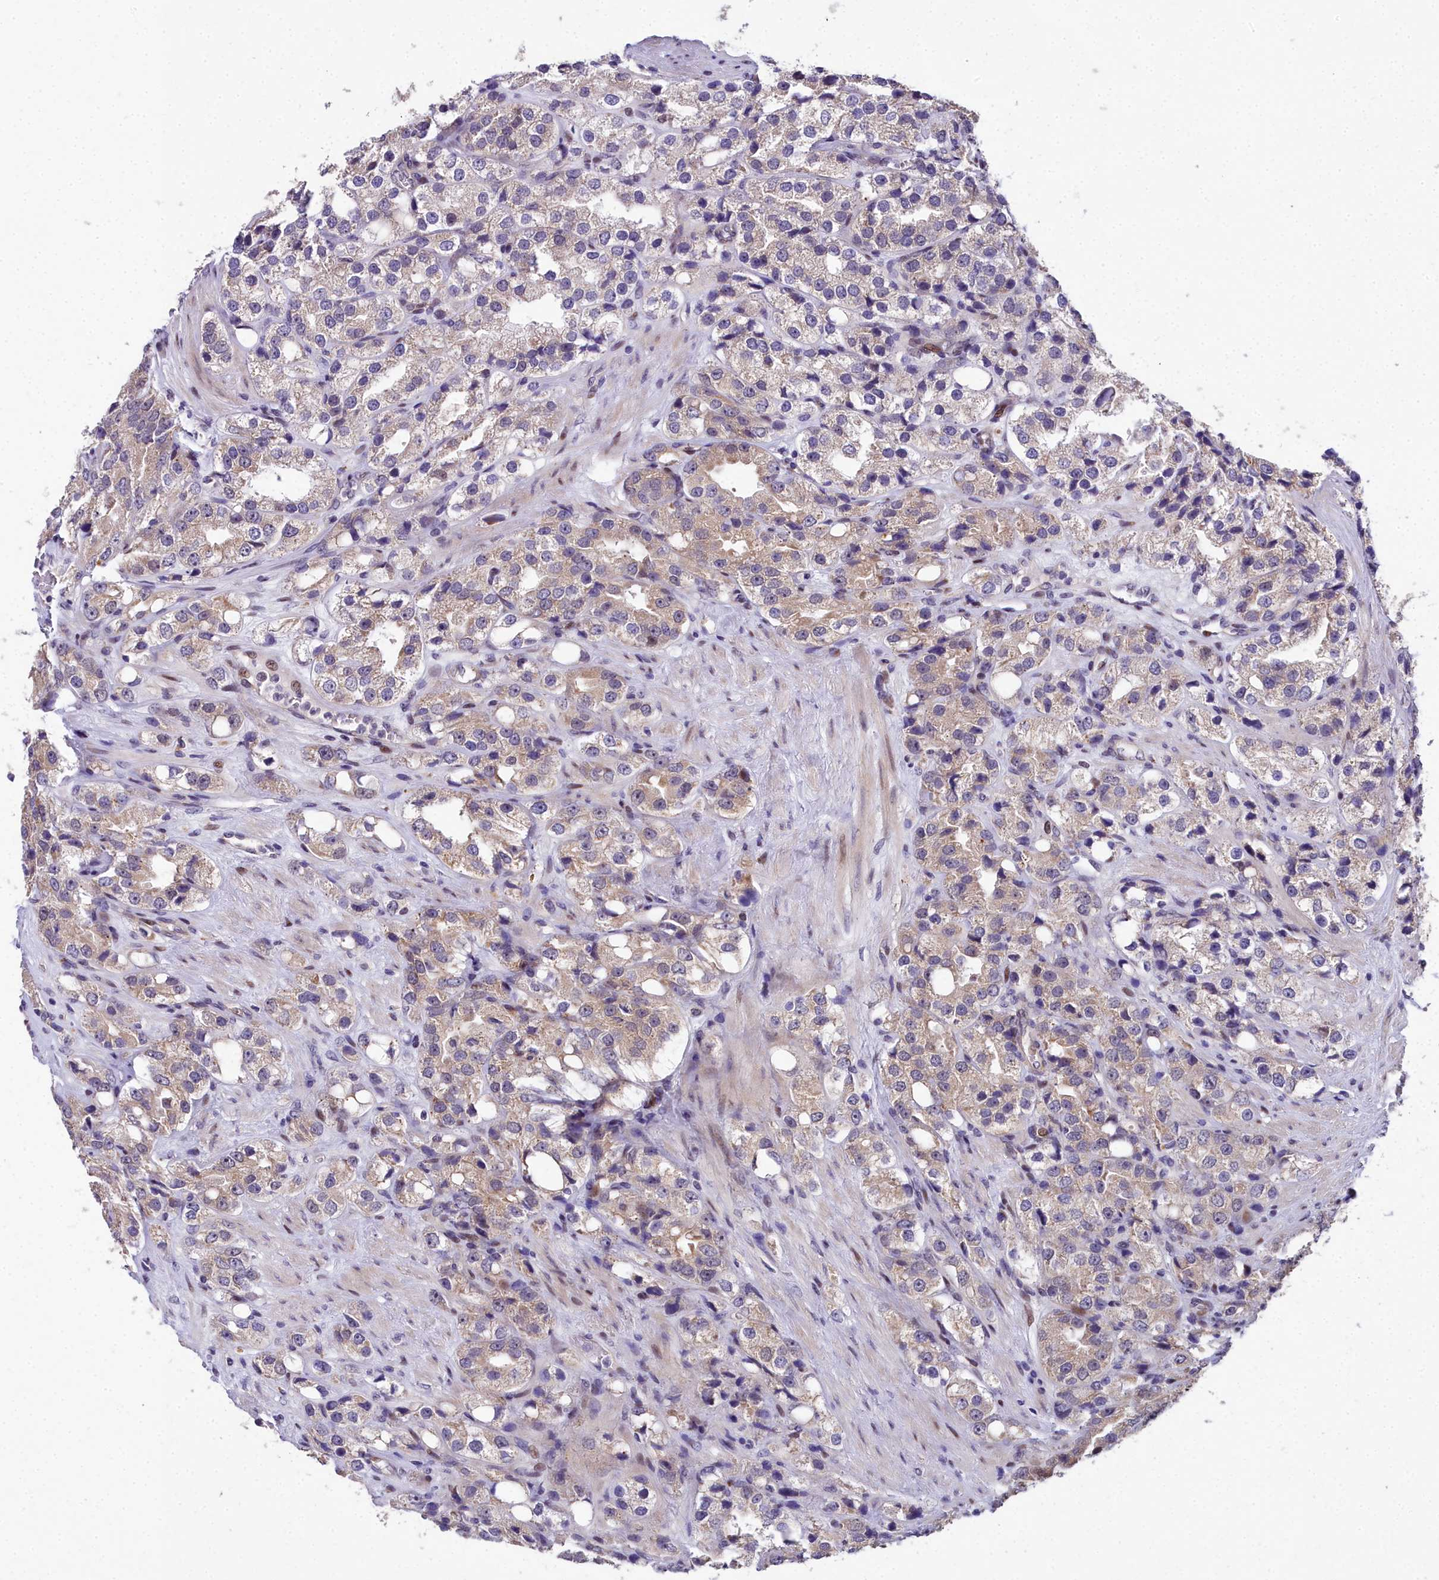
{"staining": {"intensity": "weak", "quantity": "25%-75%", "location": "cytoplasmic/membranous"}, "tissue": "prostate cancer", "cell_type": "Tumor cells", "image_type": "cancer", "snomed": [{"axis": "morphology", "description": "Adenocarcinoma, NOS"}, {"axis": "topography", "description": "Prostate"}], "caption": "Weak cytoplasmic/membranous positivity is seen in approximately 25%-75% of tumor cells in prostate adenocarcinoma.", "gene": "AP1M1", "patient": {"sex": "male", "age": 79}}